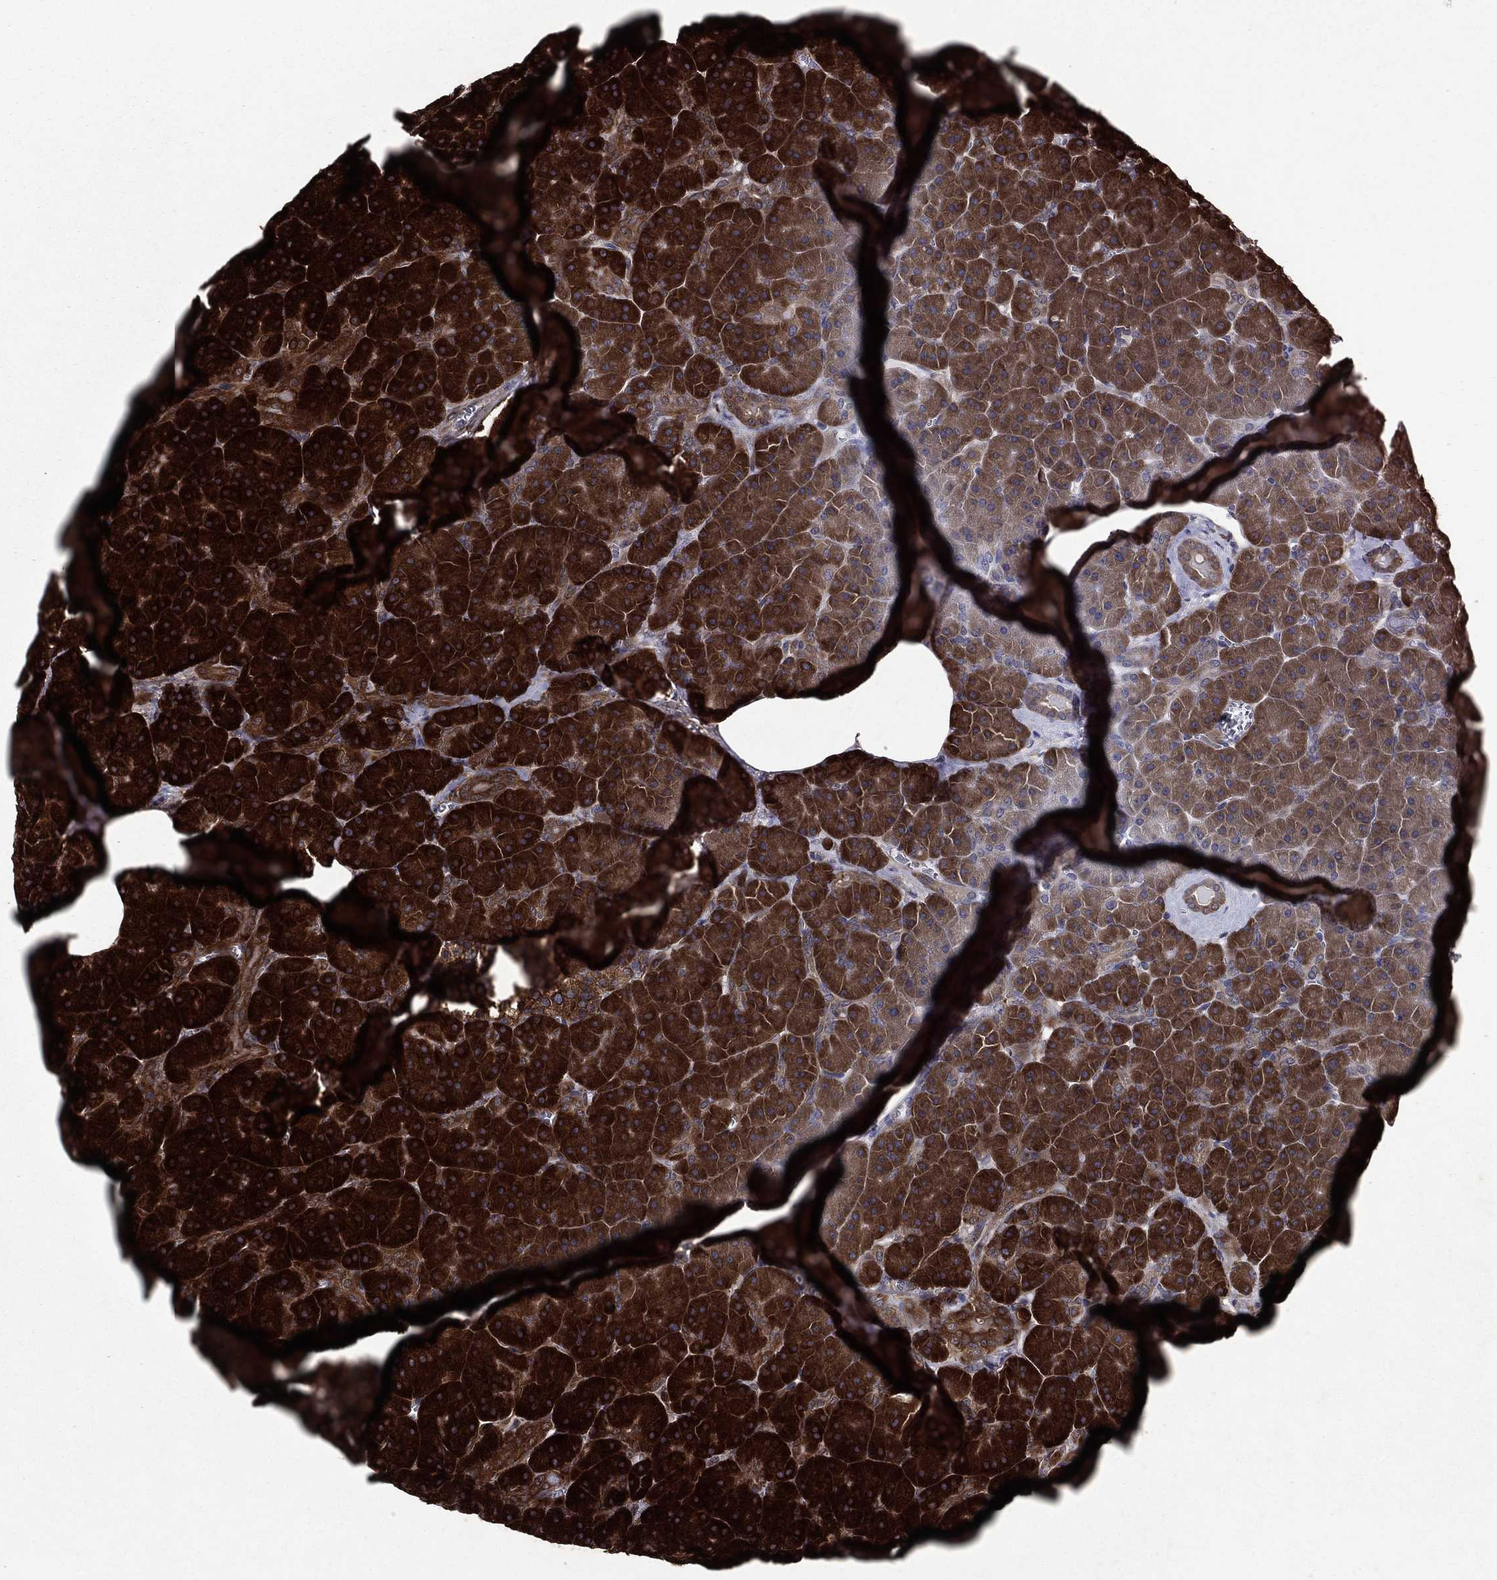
{"staining": {"intensity": "strong", "quantity": ">75%", "location": "cytoplasmic/membranous"}, "tissue": "pancreas", "cell_type": "Exocrine glandular cells", "image_type": "normal", "snomed": [{"axis": "morphology", "description": "Normal tissue, NOS"}, {"axis": "topography", "description": "Pancreas"}], "caption": "This micrograph demonstrates immunohistochemistry staining of normal pancreas, with high strong cytoplasmic/membranous expression in about >75% of exocrine glandular cells.", "gene": "EIF2B4", "patient": {"sex": "male", "age": 61}}